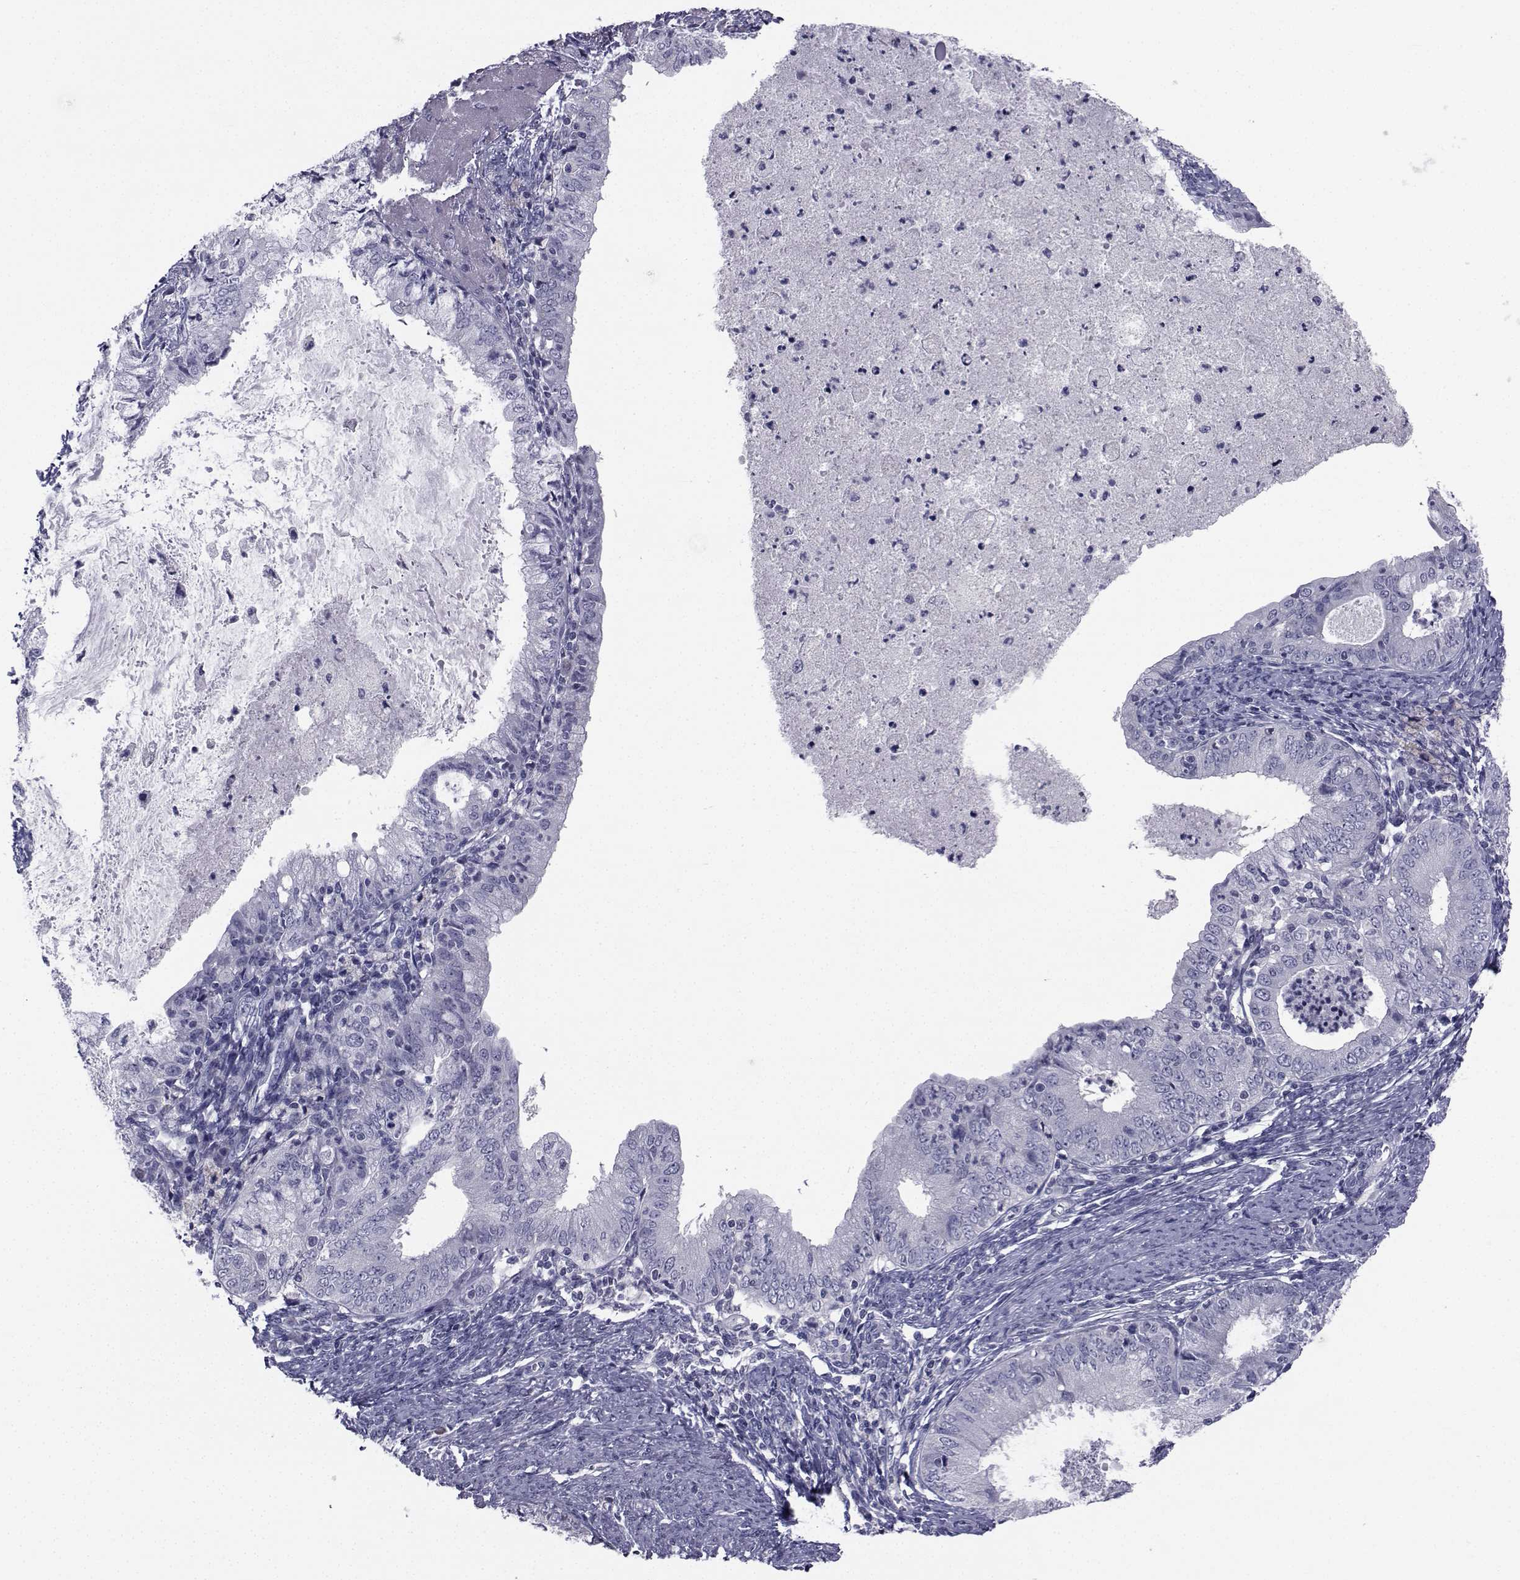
{"staining": {"intensity": "negative", "quantity": "none", "location": "none"}, "tissue": "endometrial cancer", "cell_type": "Tumor cells", "image_type": "cancer", "snomed": [{"axis": "morphology", "description": "Adenocarcinoma, NOS"}, {"axis": "topography", "description": "Endometrium"}], "caption": "This is a micrograph of immunohistochemistry (IHC) staining of endometrial cancer (adenocarcinoma), which shows no staining in tumor cells.", "gene": "CHRNA1", "patient": {"sex": "female", "age": 57}}